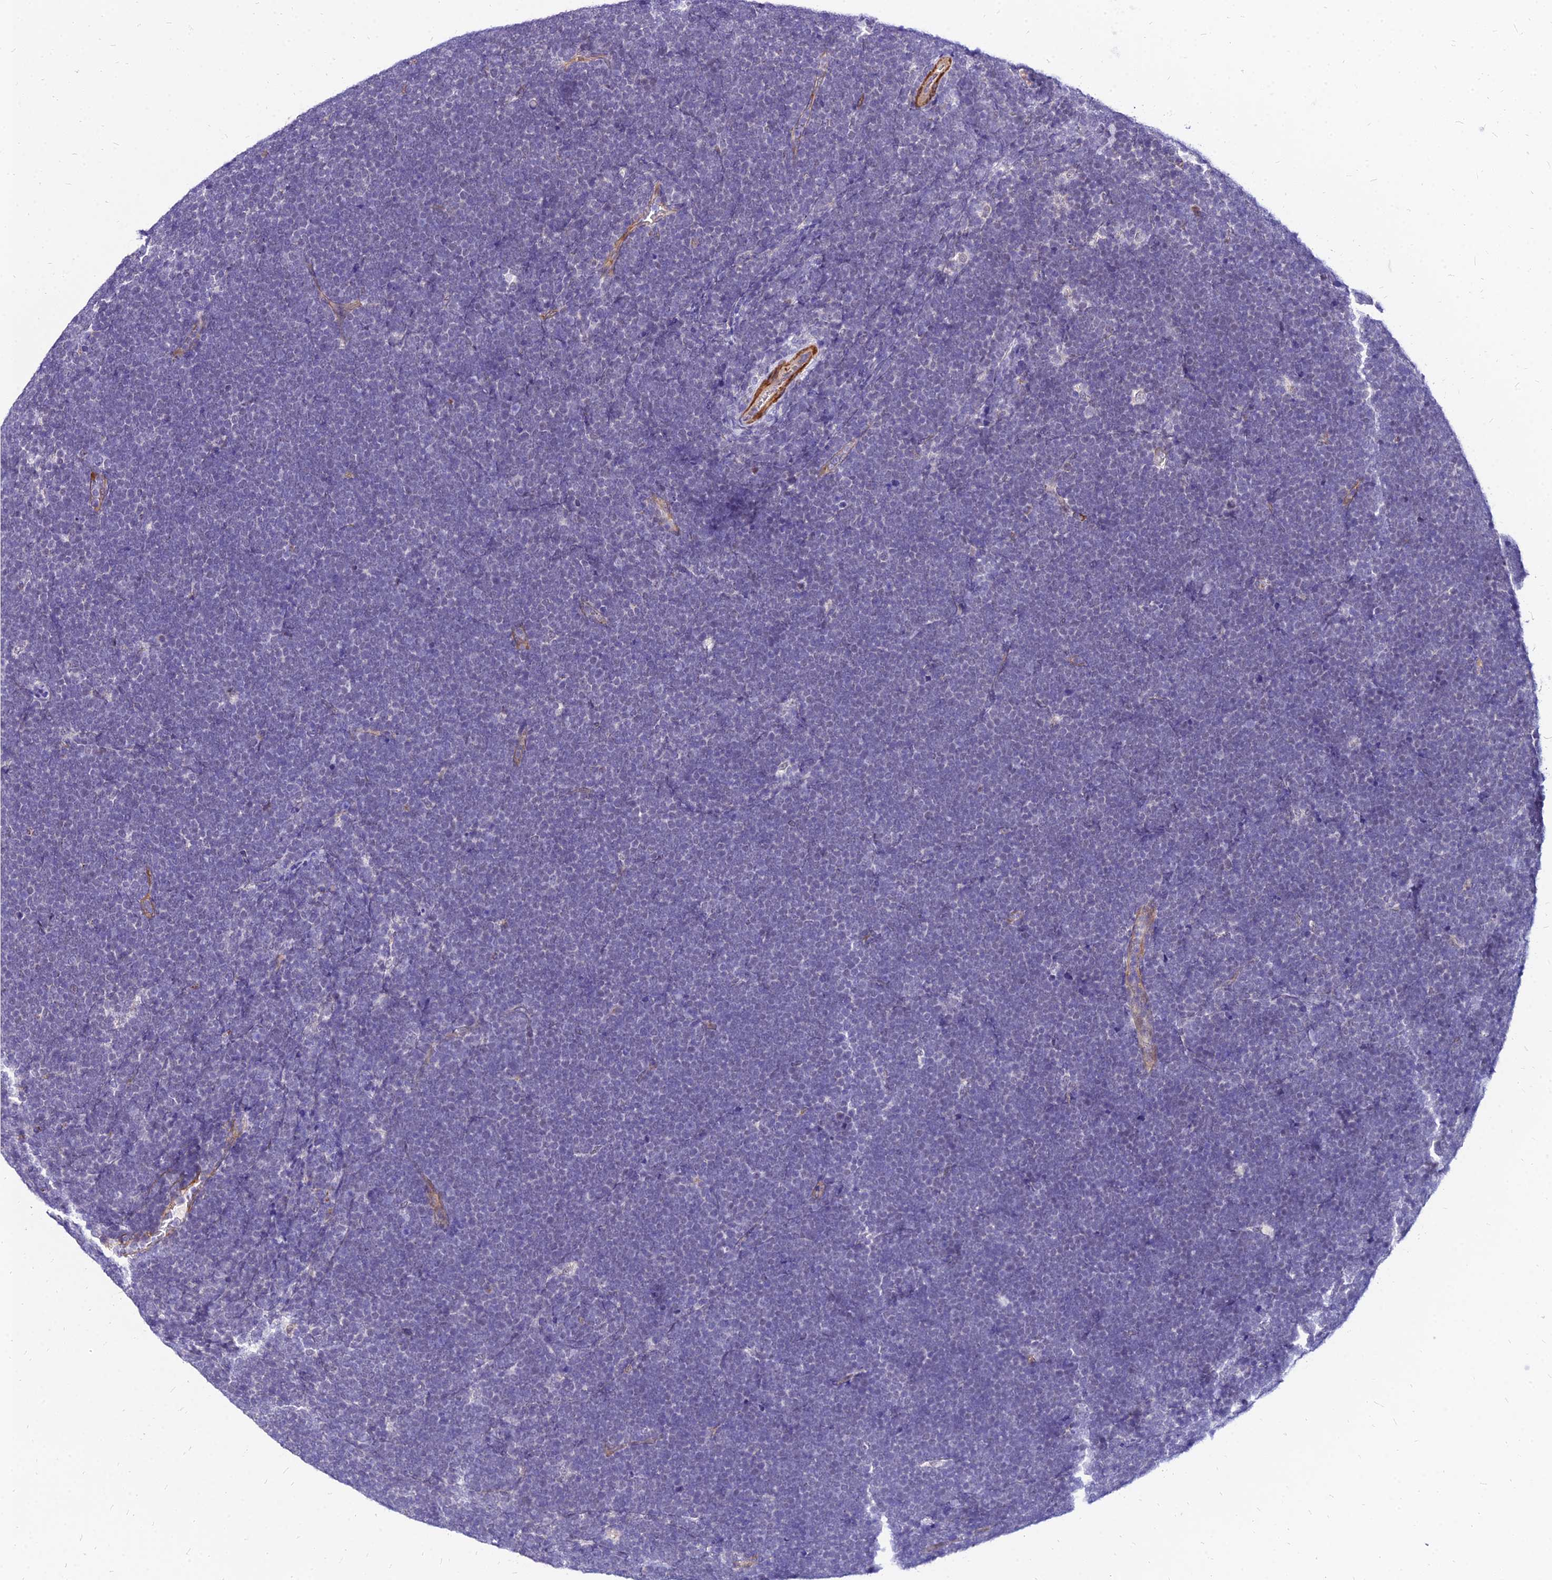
{"staining": {"intensity": "negative", "quantity": "none", "location": "none"}, "tissue": "lymphoma", "cell_type": "Tumor cells", "image_type": "cancer", "snomed": [{"axis": "morphology", "description": "Malignant lymphoma, non-Hodgkin's type, High grade"}, {"axis": "topography", "description": "Lymph node"}], "caption": "Malignant lymphoma, non-Hodgkin's type (high-grade) was stained to show a protein in brown. There is no significant staining in tumor cells.", "gene": "YEATS2", "patient": {"sex": "male", "age": 13}}